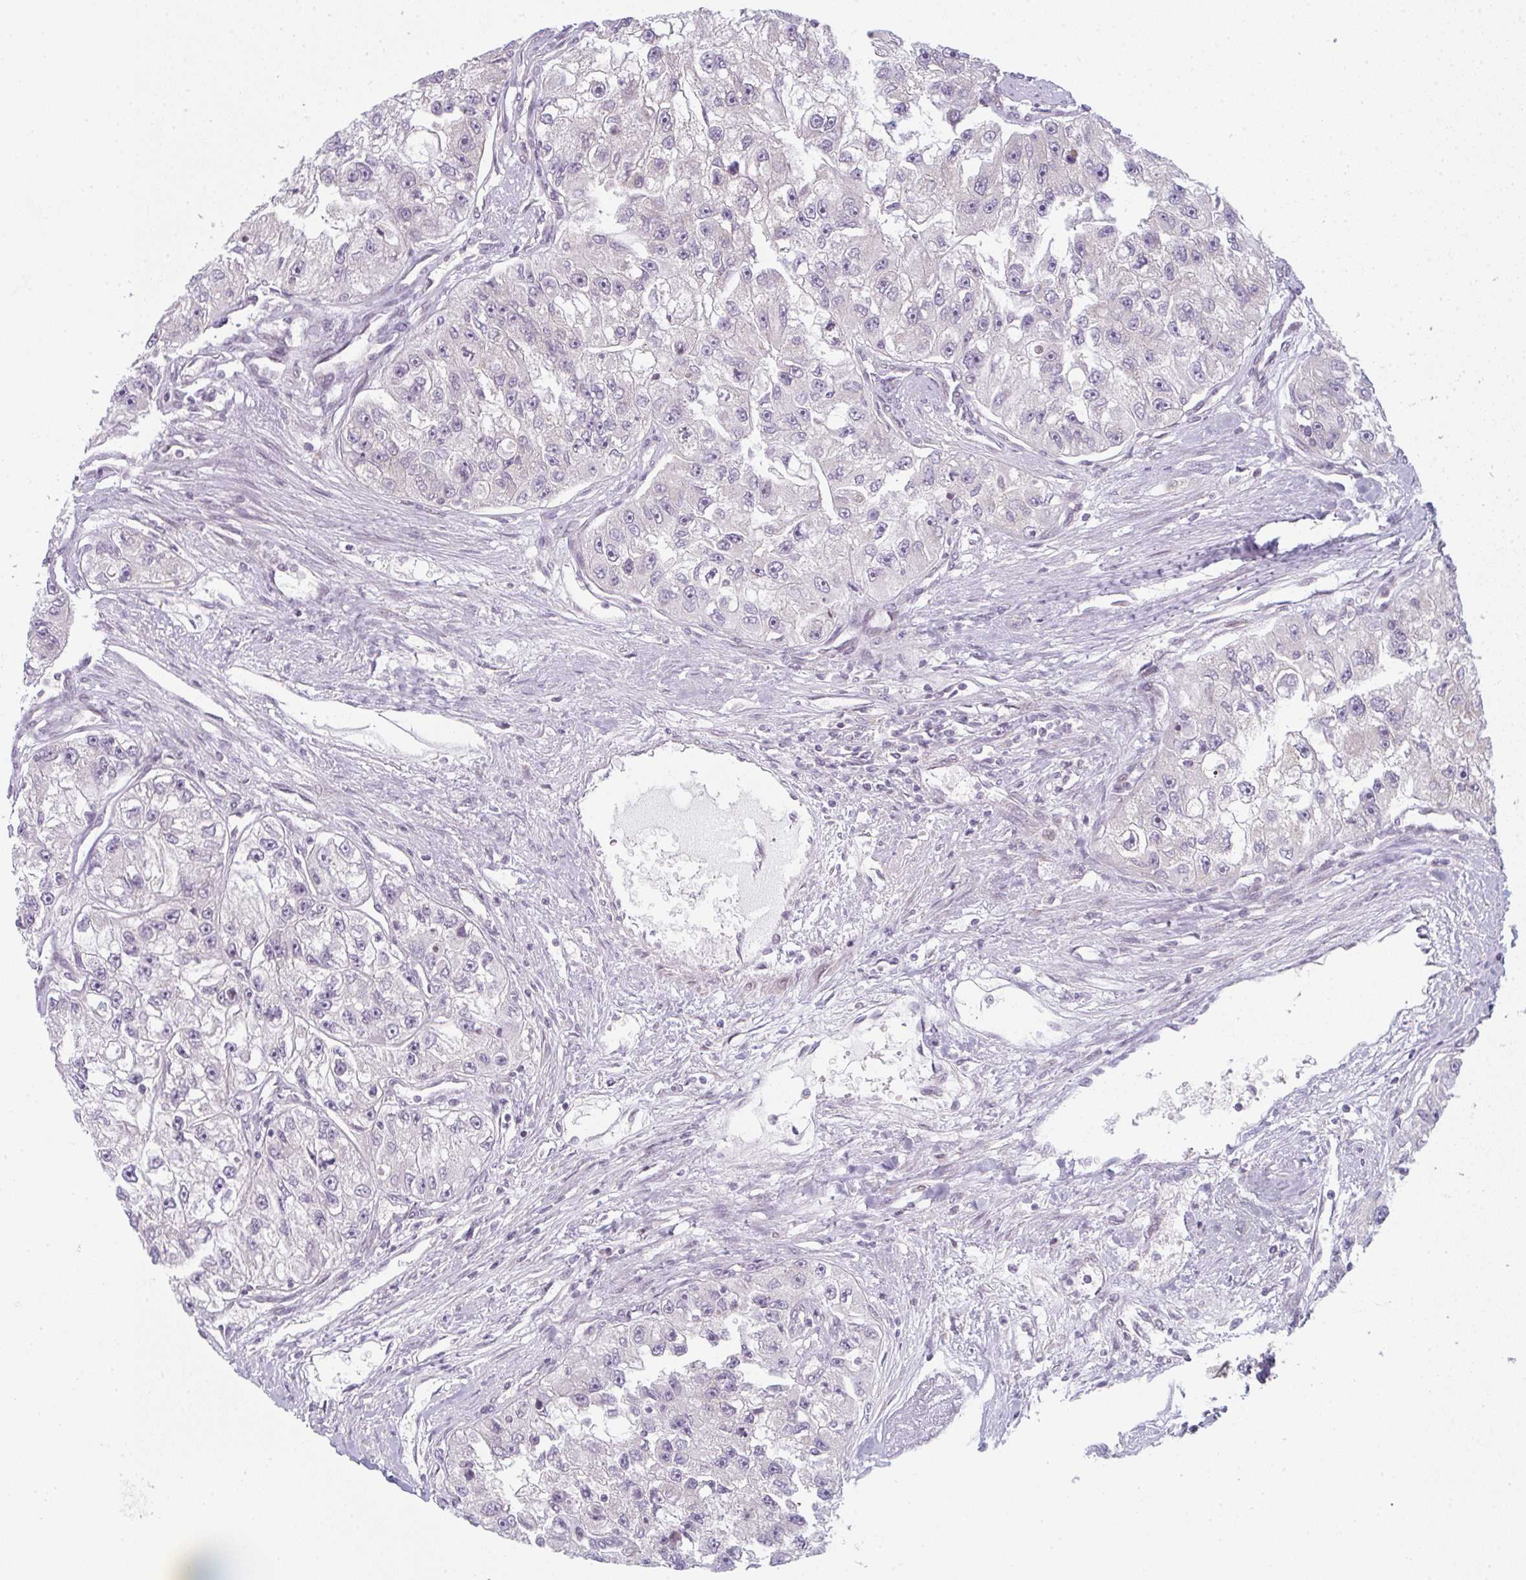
{"staining": {"intensity": "negative", "quantity": "none", "location": "none"}, "tissue": "renal cancer", "cell_type": "Tumor cells", "image_type": "cancer", "snomed": [{"axis": "morphology", "description": "Adenocarcinoma, NOS"}, {"axis": "topography", "description": "Kidney"}], "caption": "Immunohistochemical staining of adenocarcinoma (renal) exhibits no significant expression in tumor cells.", "gene": "TMEM237", "patient": {"sex": "male", "age": 63}}